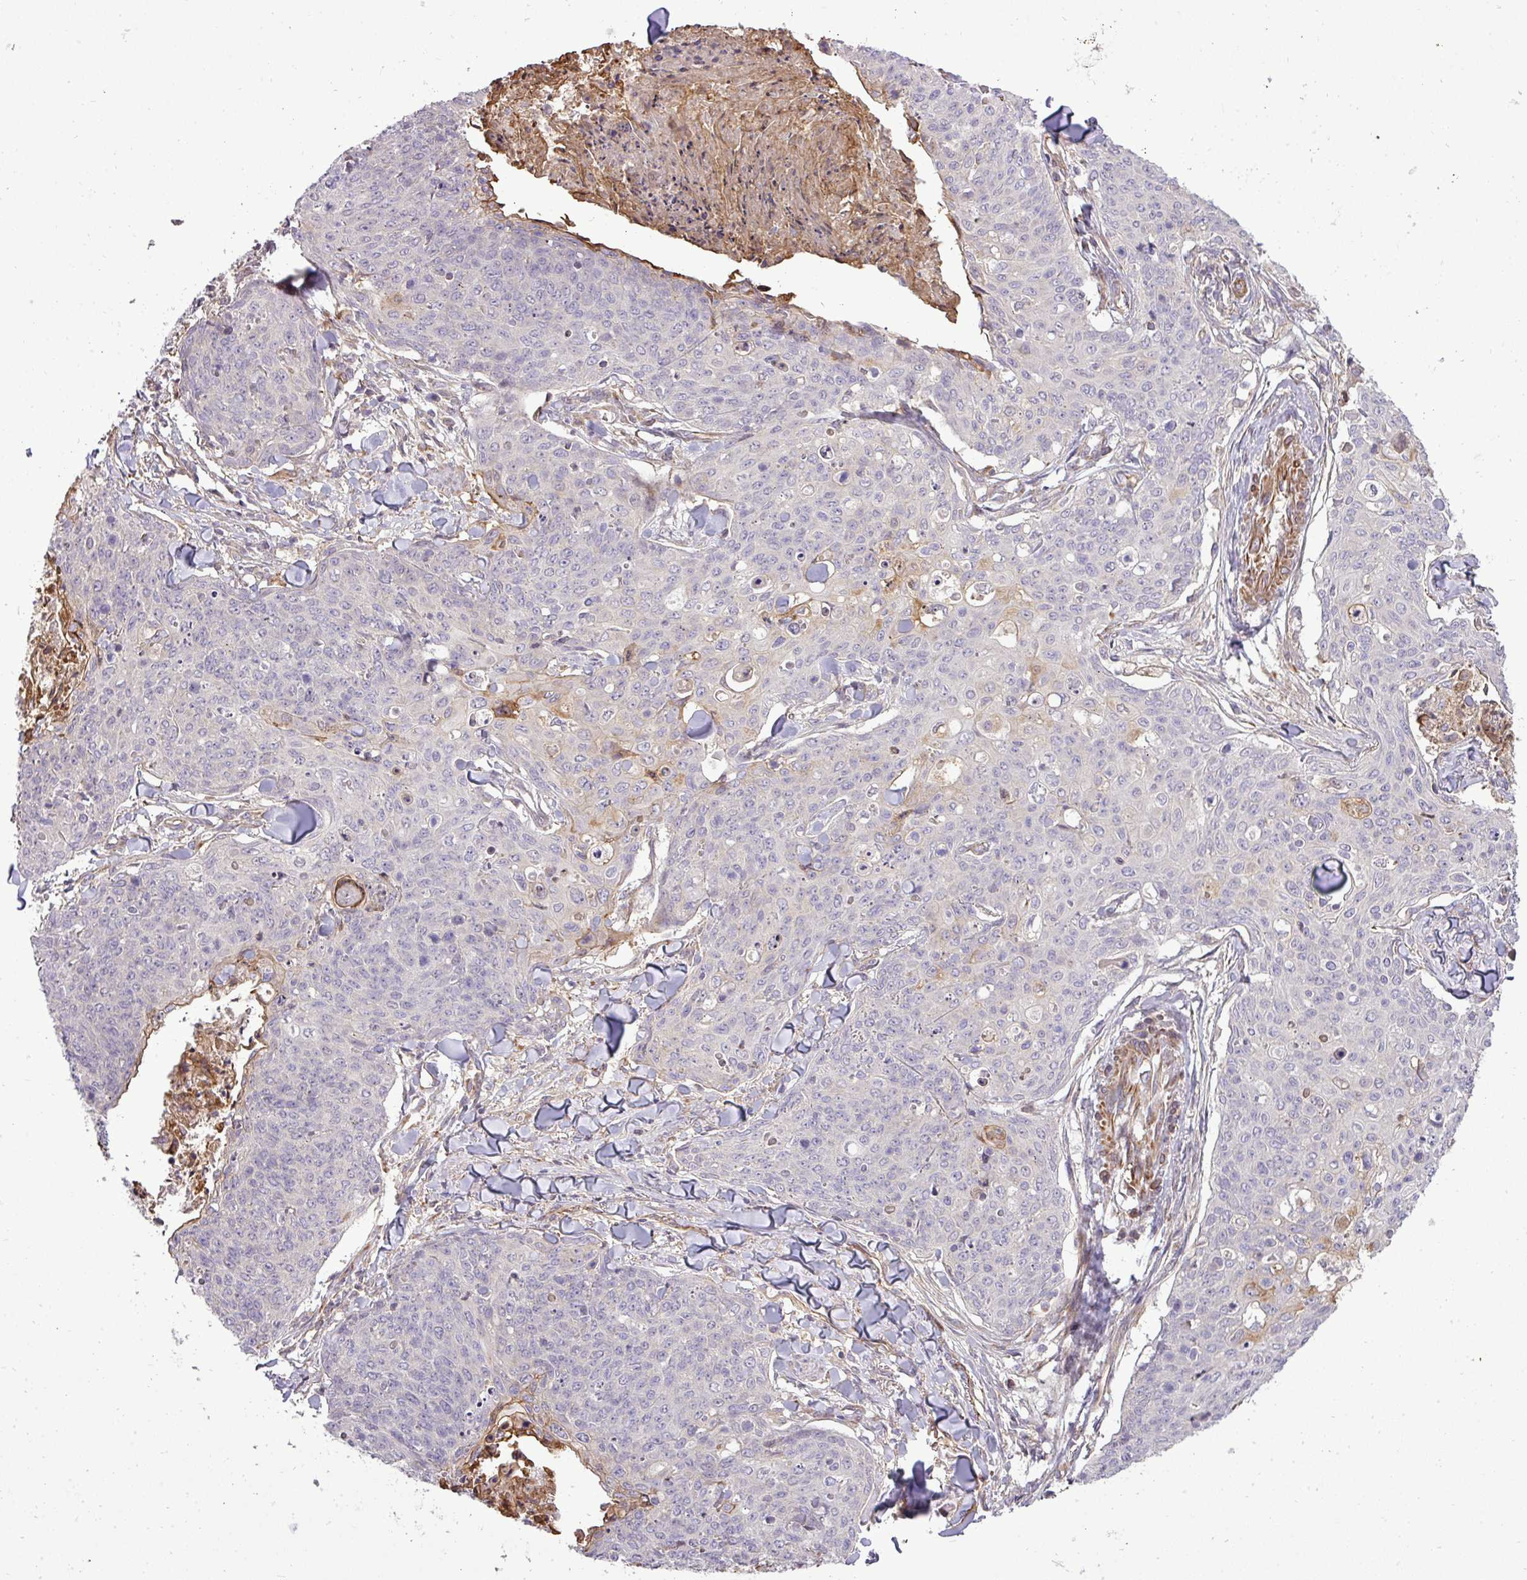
{"staining": {"intensity": "negative", "quantity": "none", "location": "none"}, "tissue": "skin cancer", "cell_type": "Tumor cells", "image_type": "cancer", "snomed": [{"axis": "morphology", "description": "Squamous cell carcinoma, NOS"}, {"axis": "topography", "description": "Skin"}, {"axis": "topography", "description": "Vulva"}], "caption": "DAB immunohistochemical staining of skin cancer reveals no significant expression in tumor cells. (DAB IHC visualized using brightfield microscopy, high magnification).", "gene": "PDRG1", "patient": {"sex": "female", "age": 85}}